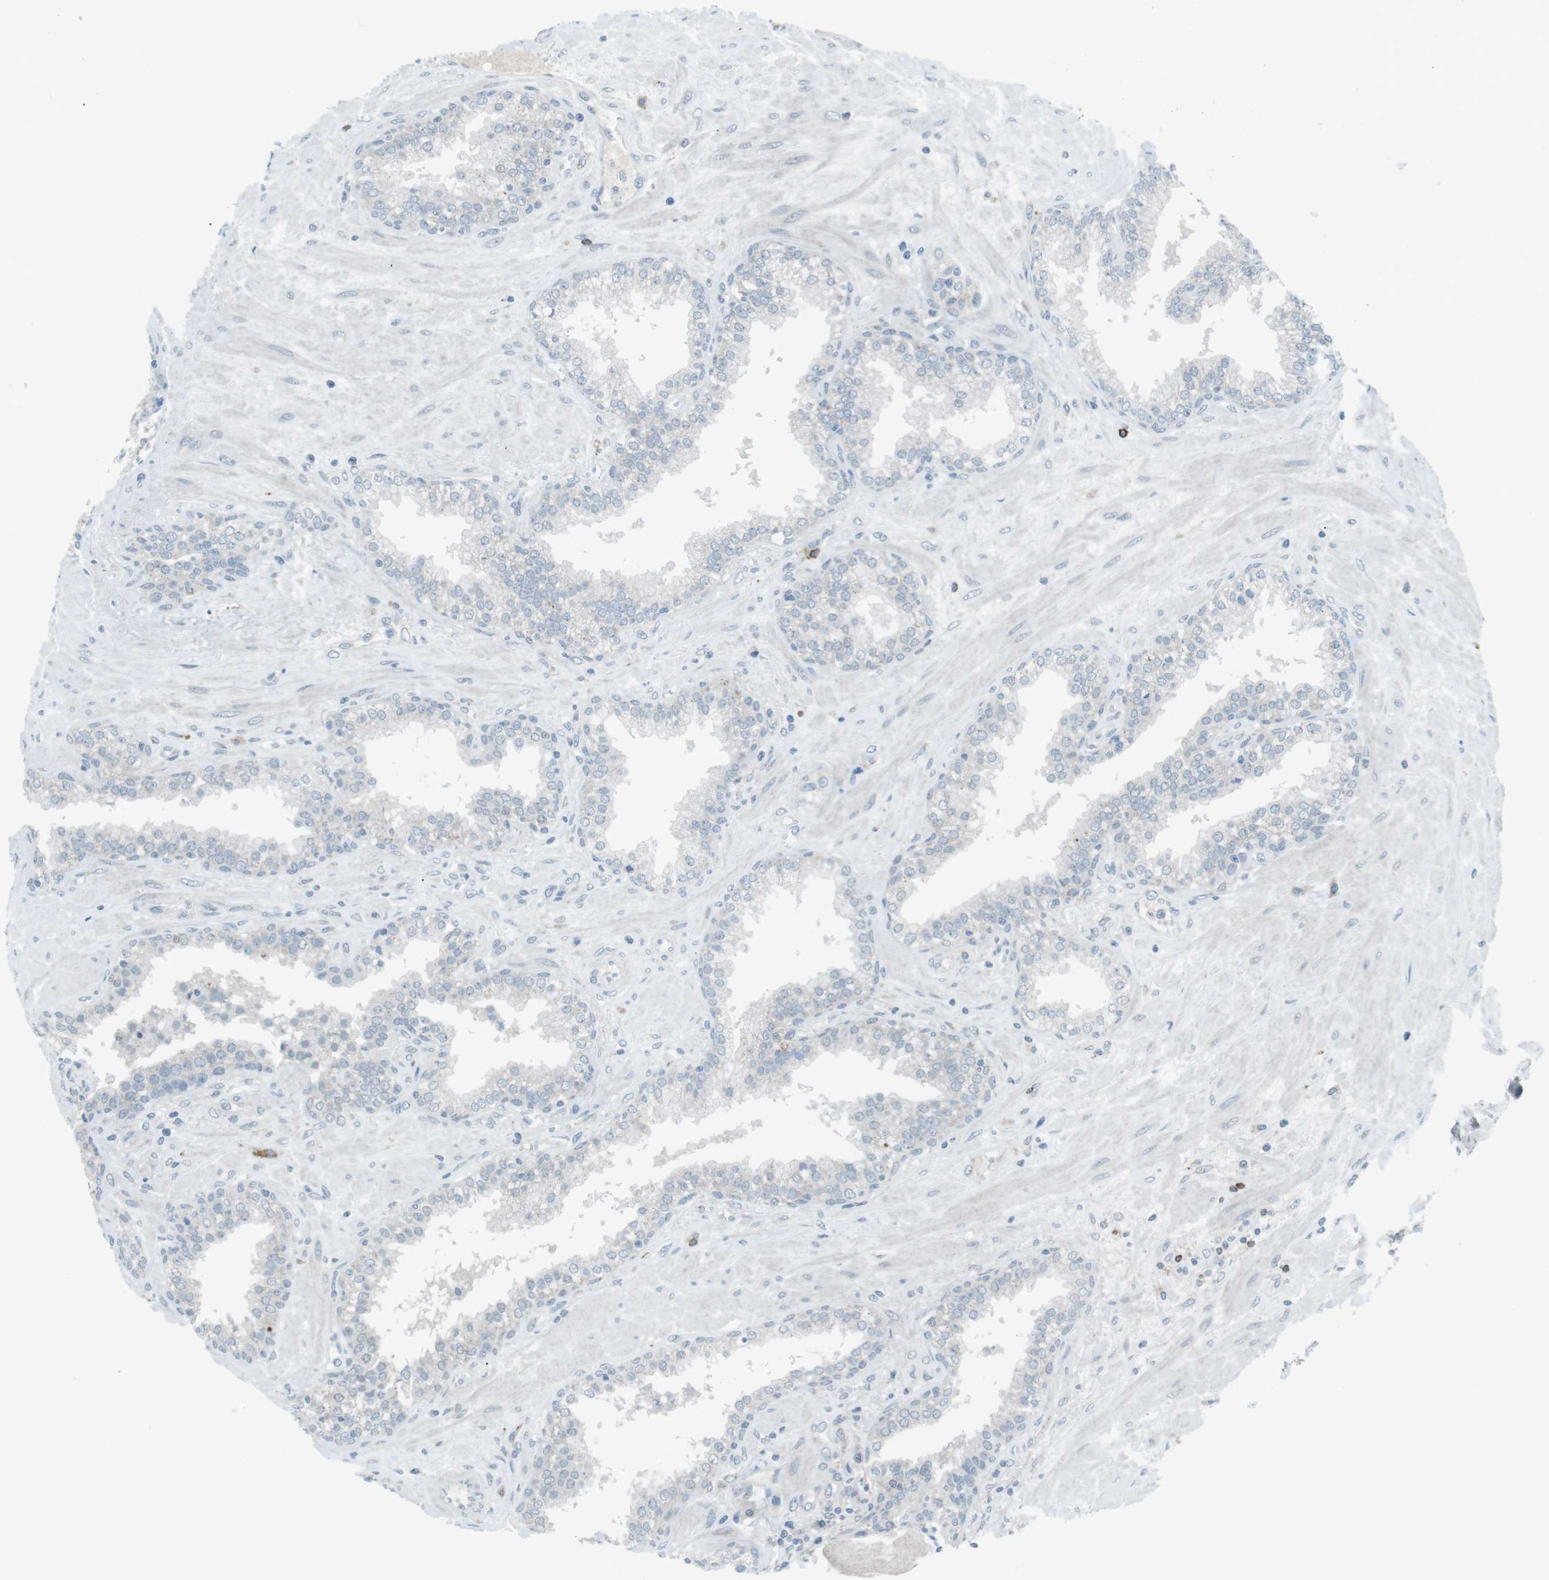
{"staining": {"intensity": "negative", "quantity": "none", "location": "none"}, "tissue": "prostate", "cell_type": "Glandular cells", "image_type": "normal", "snomed": [{"axis": "morphology", "description": "Normal tissue, NOS"}, {"axis": "topography", "description": "Prostate"}], "caption": "This photomicrograph is of benign prostate stained with IHC to label a protein in brown with the nuclei are counter-stained blue. There is no staining in glandular cells. (Brightfield microscopy of DAB immunohistochemistry (IHC) at high magnification).", "gene": "FCRLA", "patient": {"sex": "male", "age": 51}}